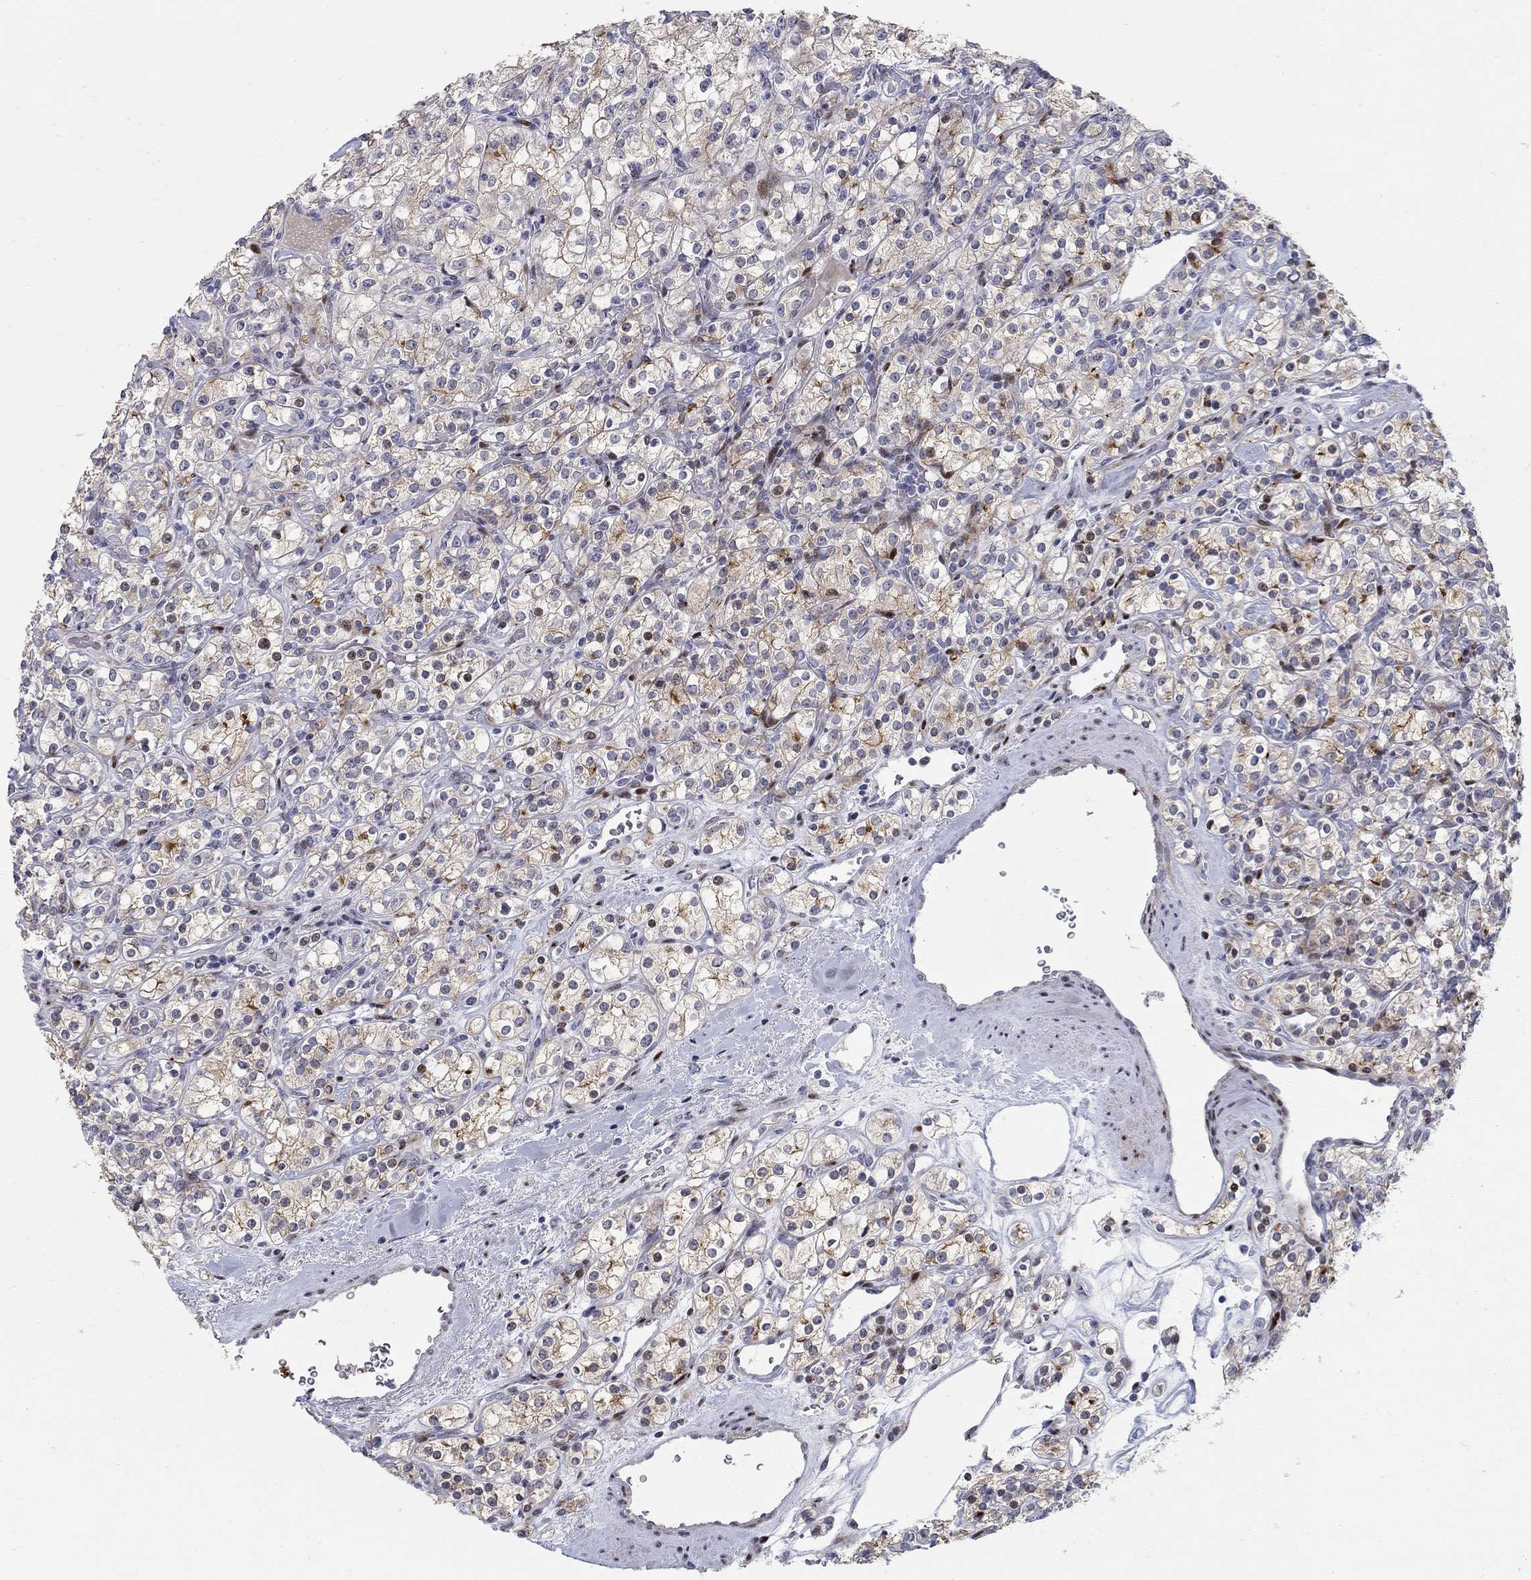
{"staining": {"intensity": "moderate", "quantity": "25%-75%", "location": "cytoplasmic/membranous"}, "tissue": "renal cancer", "cell_type": "Tumor cells", "image_type": "cancer", "snomed": [{"axis": "morphology", "description": "Adenocarcinoma, NOS"}, {"axis": "topography", "description": "Kidney"}], "caption": "Immunohistochemistry (IHC) histopathology image of neoplastic tissue: human adenocarcinoma (renal) stained using immunohistochemistry (IHC) displays medium levels of moderate protein expression localized specifically in the cytoplasmic/membranous of tumor cells, appearing as a cytoplasmic/membranous brown color.", "gene": "RAPGEF5", "patient": {"sex": "male", "age": 77}}